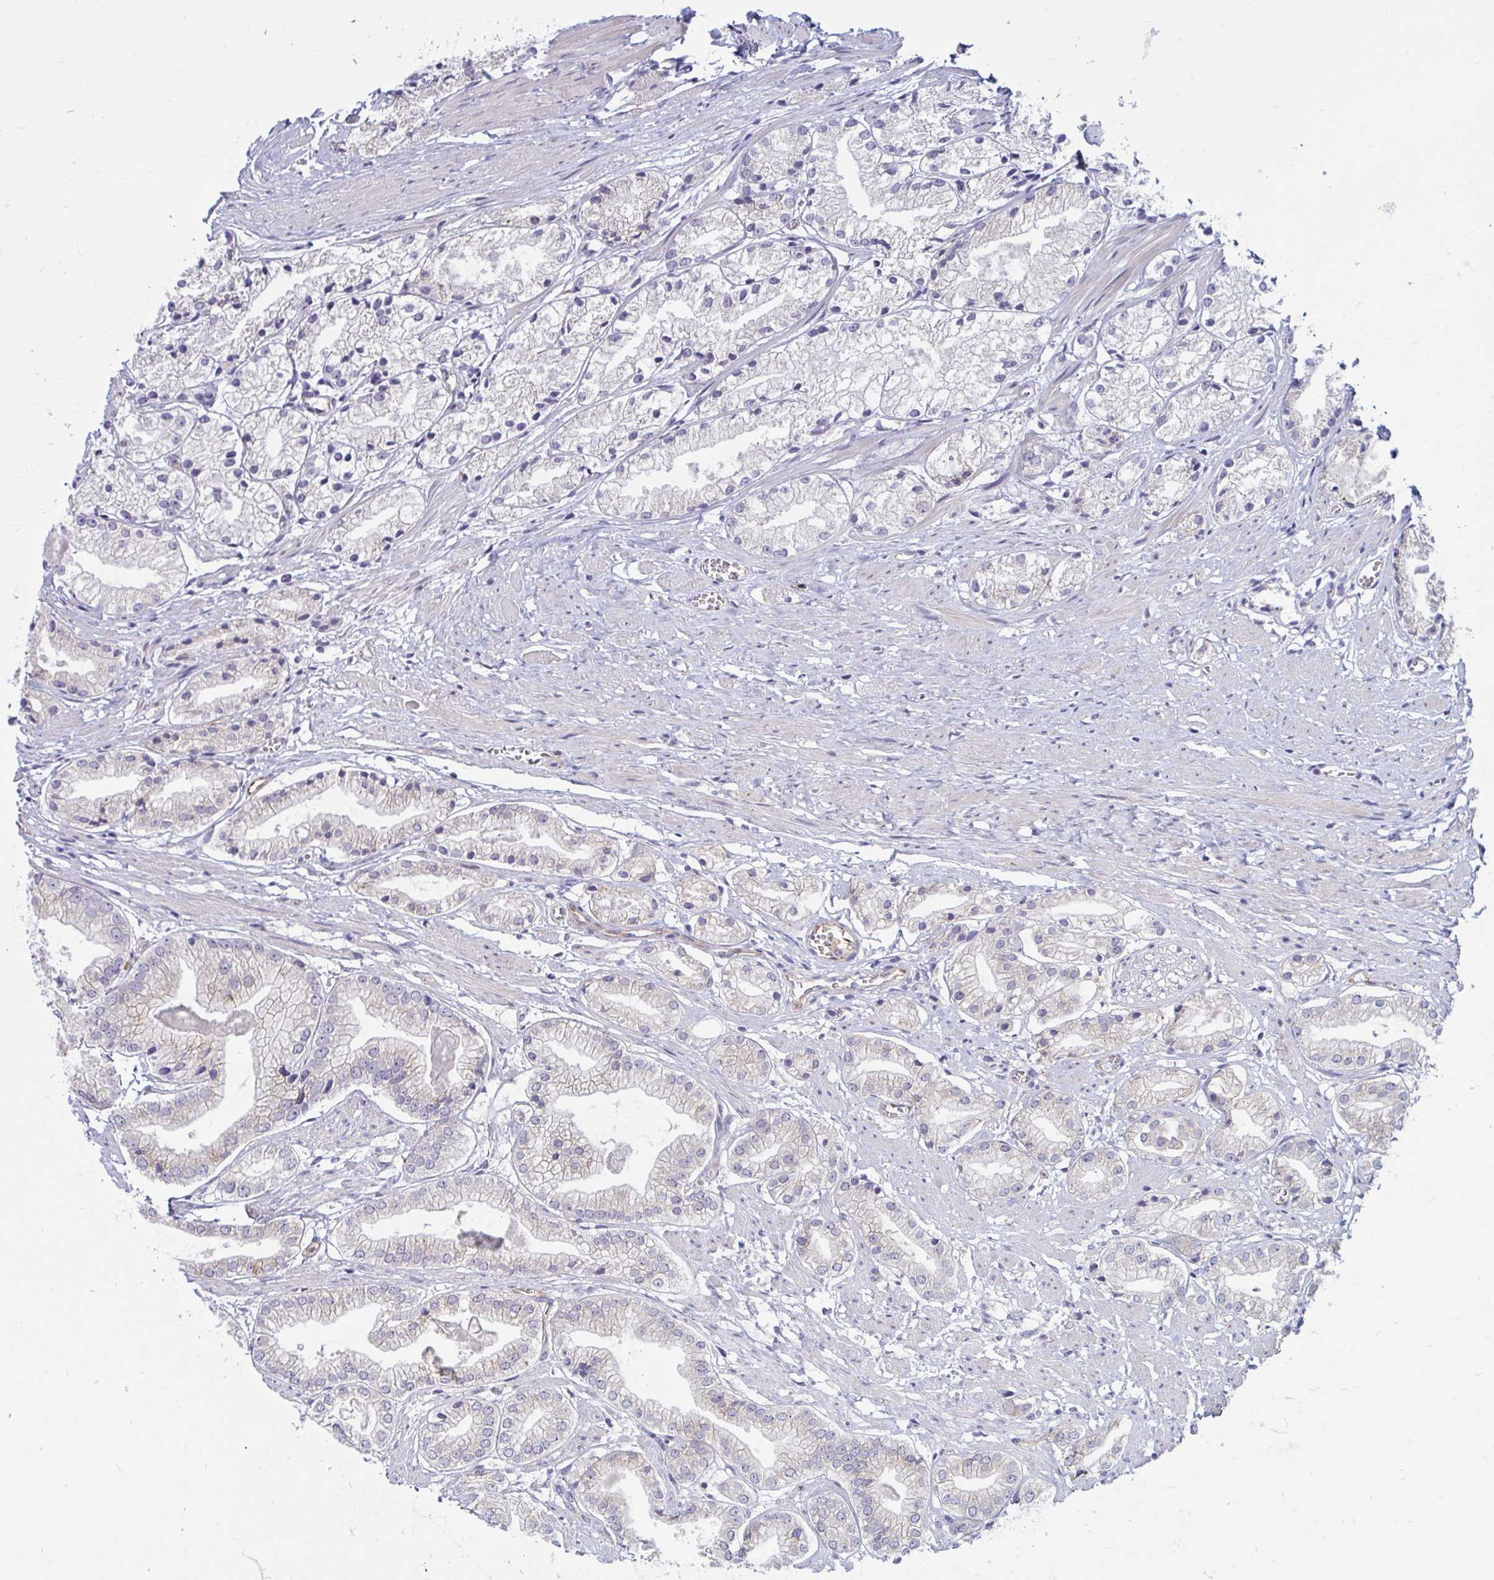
{"staining": {"intensity": "weak", "quantity": "25%-75%", "location": "cytoplasmic/membranous"}, "tissue": "prostate cancer", "cell_type": "Tumor cells", "image_type": "cancer", "snomed": [{"axis": "morphology", "description": "Adenocarcinoma, Low grade"}, {"axis": "topography", "description": "Prostate"}], "caption": "Human low-grade adenocarcinoma (prostate) stained with a brown dye demonstrates weak cytoplasmic/membranous positive staining in about 25%-75% of tumor cells.", "gene": "SLC9A6", "patient": {"sex": "male", "age": 69}}